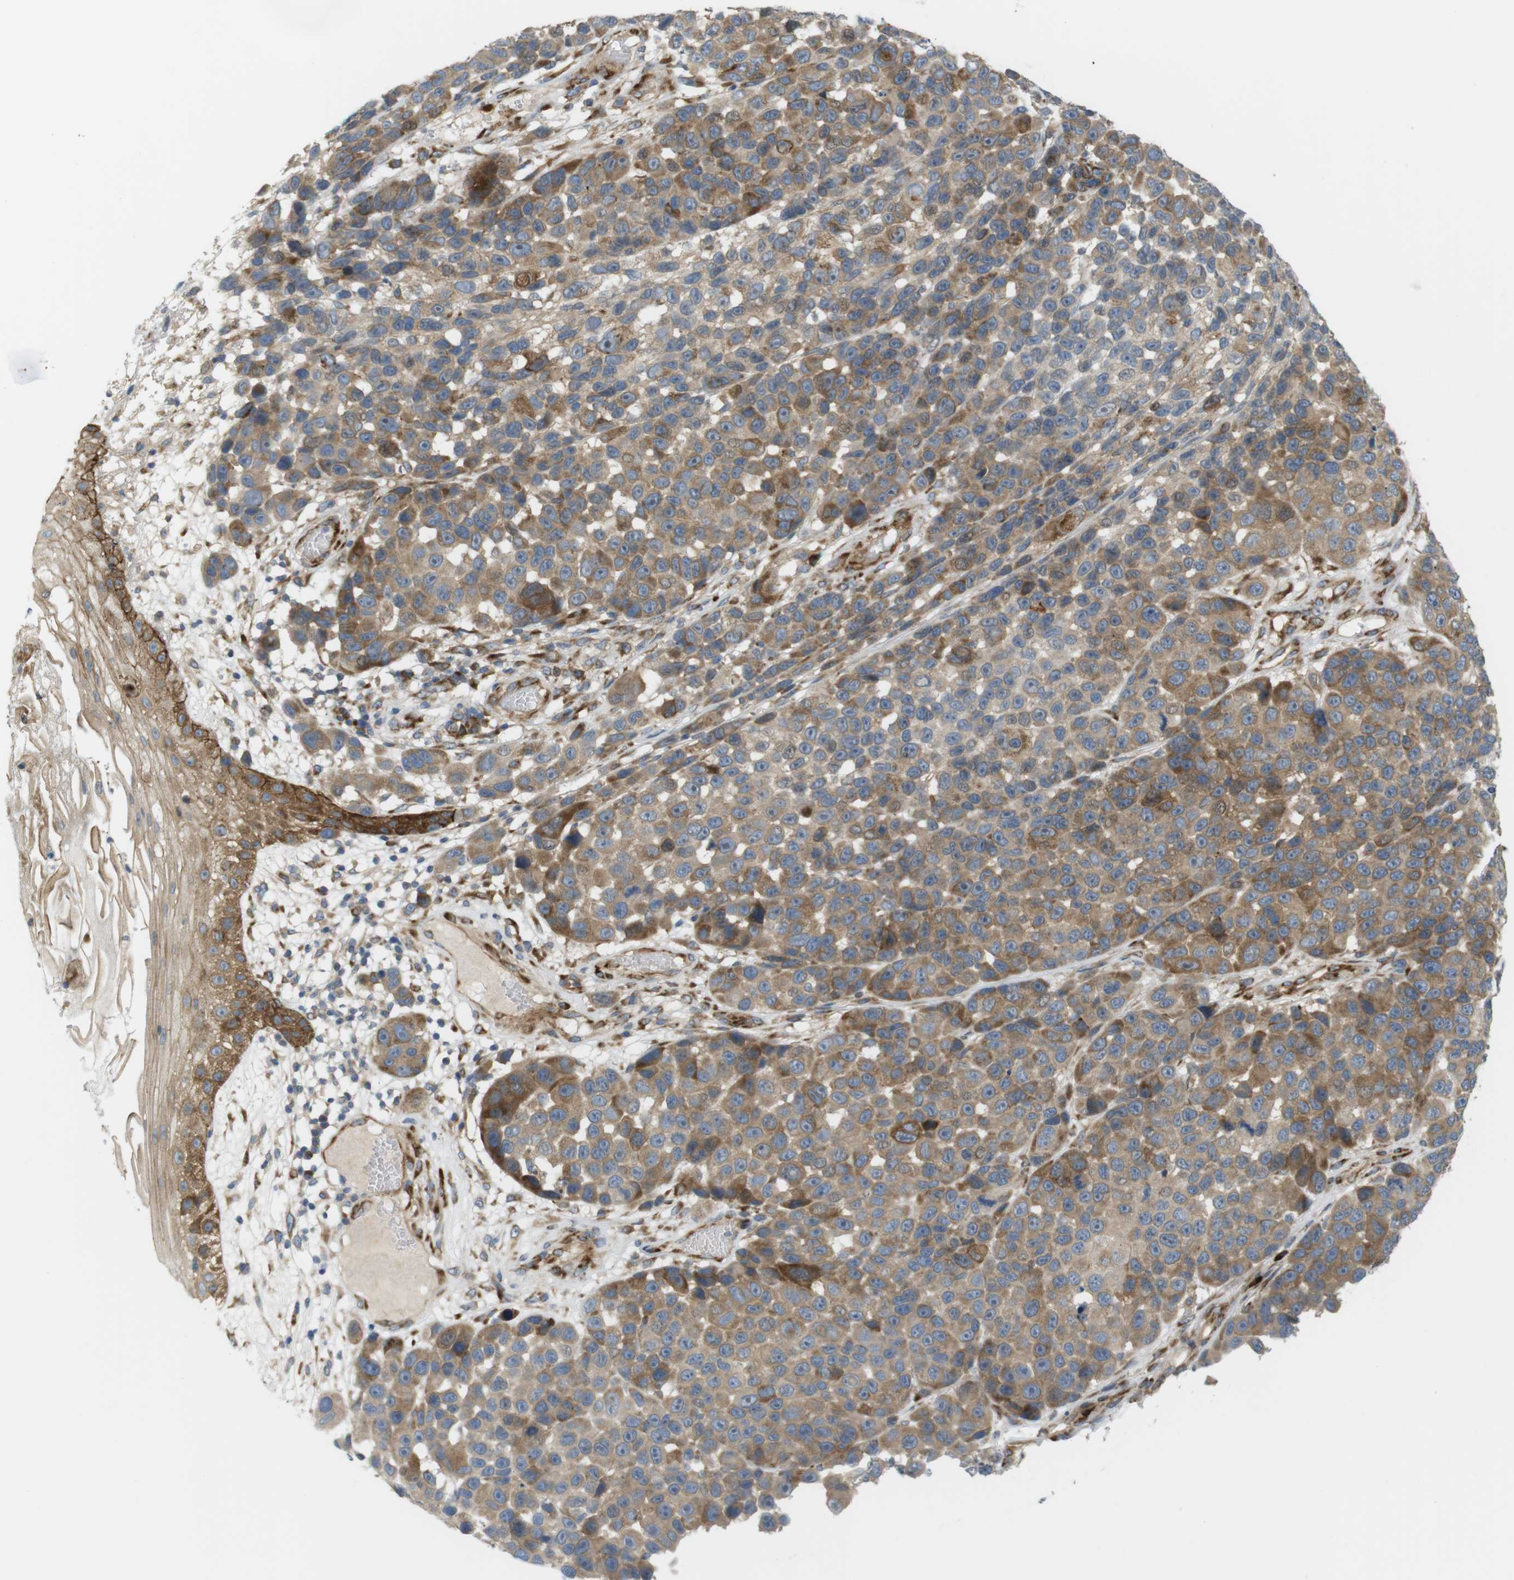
{"staining": {"intensity": "moderate", "quantity": ">75%", "location": "cytoplasmic/membranous"}, "tissue": "melanoma", "cell_type": "Tumor cells", "image_type": "cancer", "snomed": [{"axis": "morphology", "description": "Malignant melanoma, NOS"}, {"axis": "topography", "description": "Skin"}], "caption": "Malignant melanoma was stained to show a protein in brown. There is medium levels of moderate cytoplasmic/membranous positivity in approximately >75% of tumor cells. The staining was performed using DAB, with brown indicating positive protein expression. Nuclei are stained blue with hematoxylin.", "gene": "GJC3", "patient": {"sex": "male", "age": 53}}